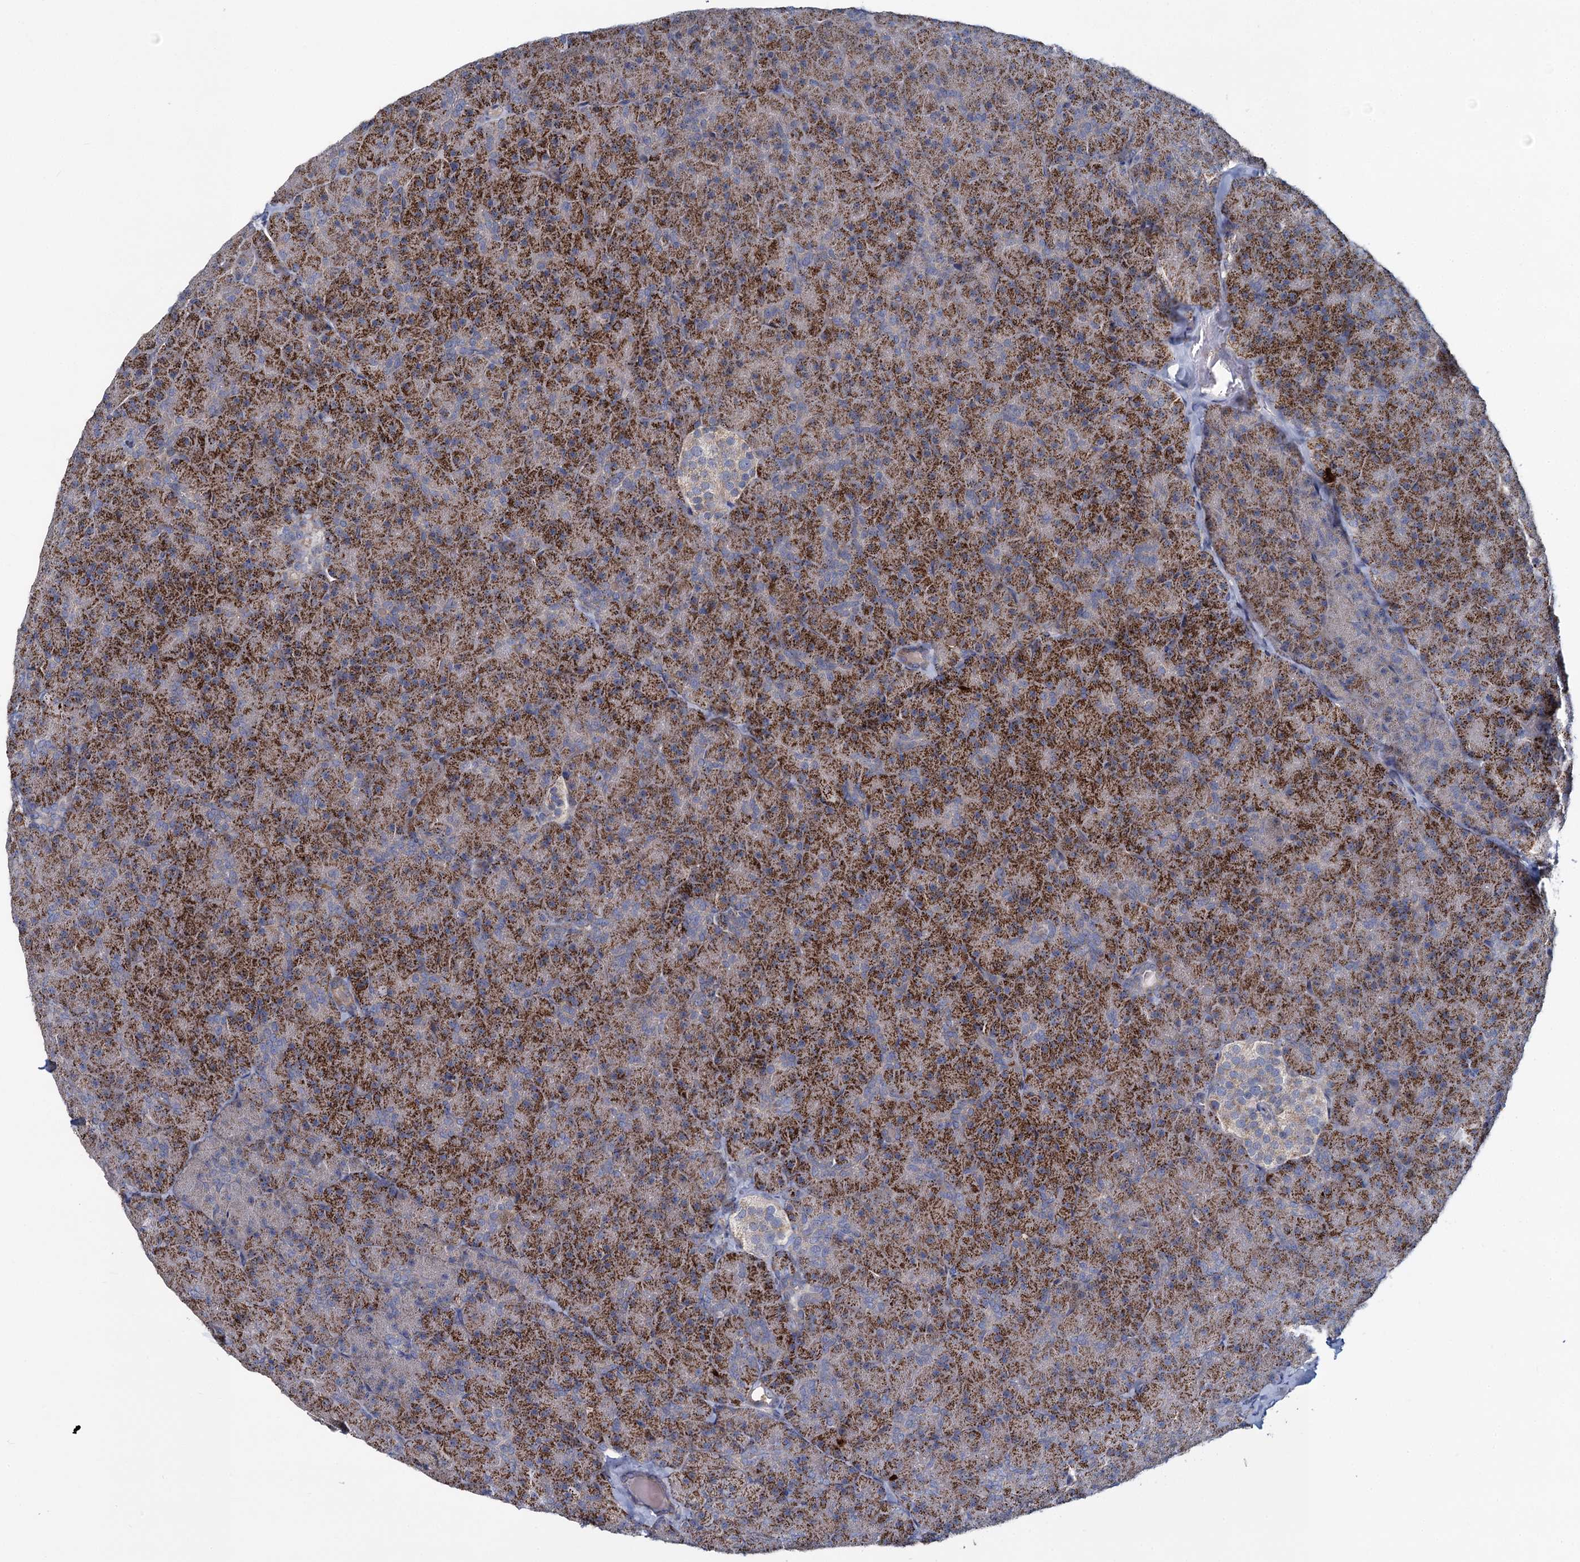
{"staining": {"intensity": "strong", "quantity": ">75%", "location": "cytoplasmic/membranous"}, "tissue": "pancreas", "cell_type": "Exocrine glandular cells", "image_type": "normal", "snomed": [{"axis": "morphology", "description": "Normal tissue, NOS"}, {"axis": "topography", "description": "Pancreas"}], "caption": "Pancreas stained with DAB (3,3'-diaminobenzidine) immunohistochemistry (IHC) reveals high levels of strong cytoplasmic/membranous positivity in approximately >75% of exocrine glandular cells. The protein of interest is stained brown, and the nuclei are stained in blue (DAB IHC with brightfield microscopy, high magnification).", "gene": "DCUN1D2", "patient": {"sex": "male", "age": 36}}